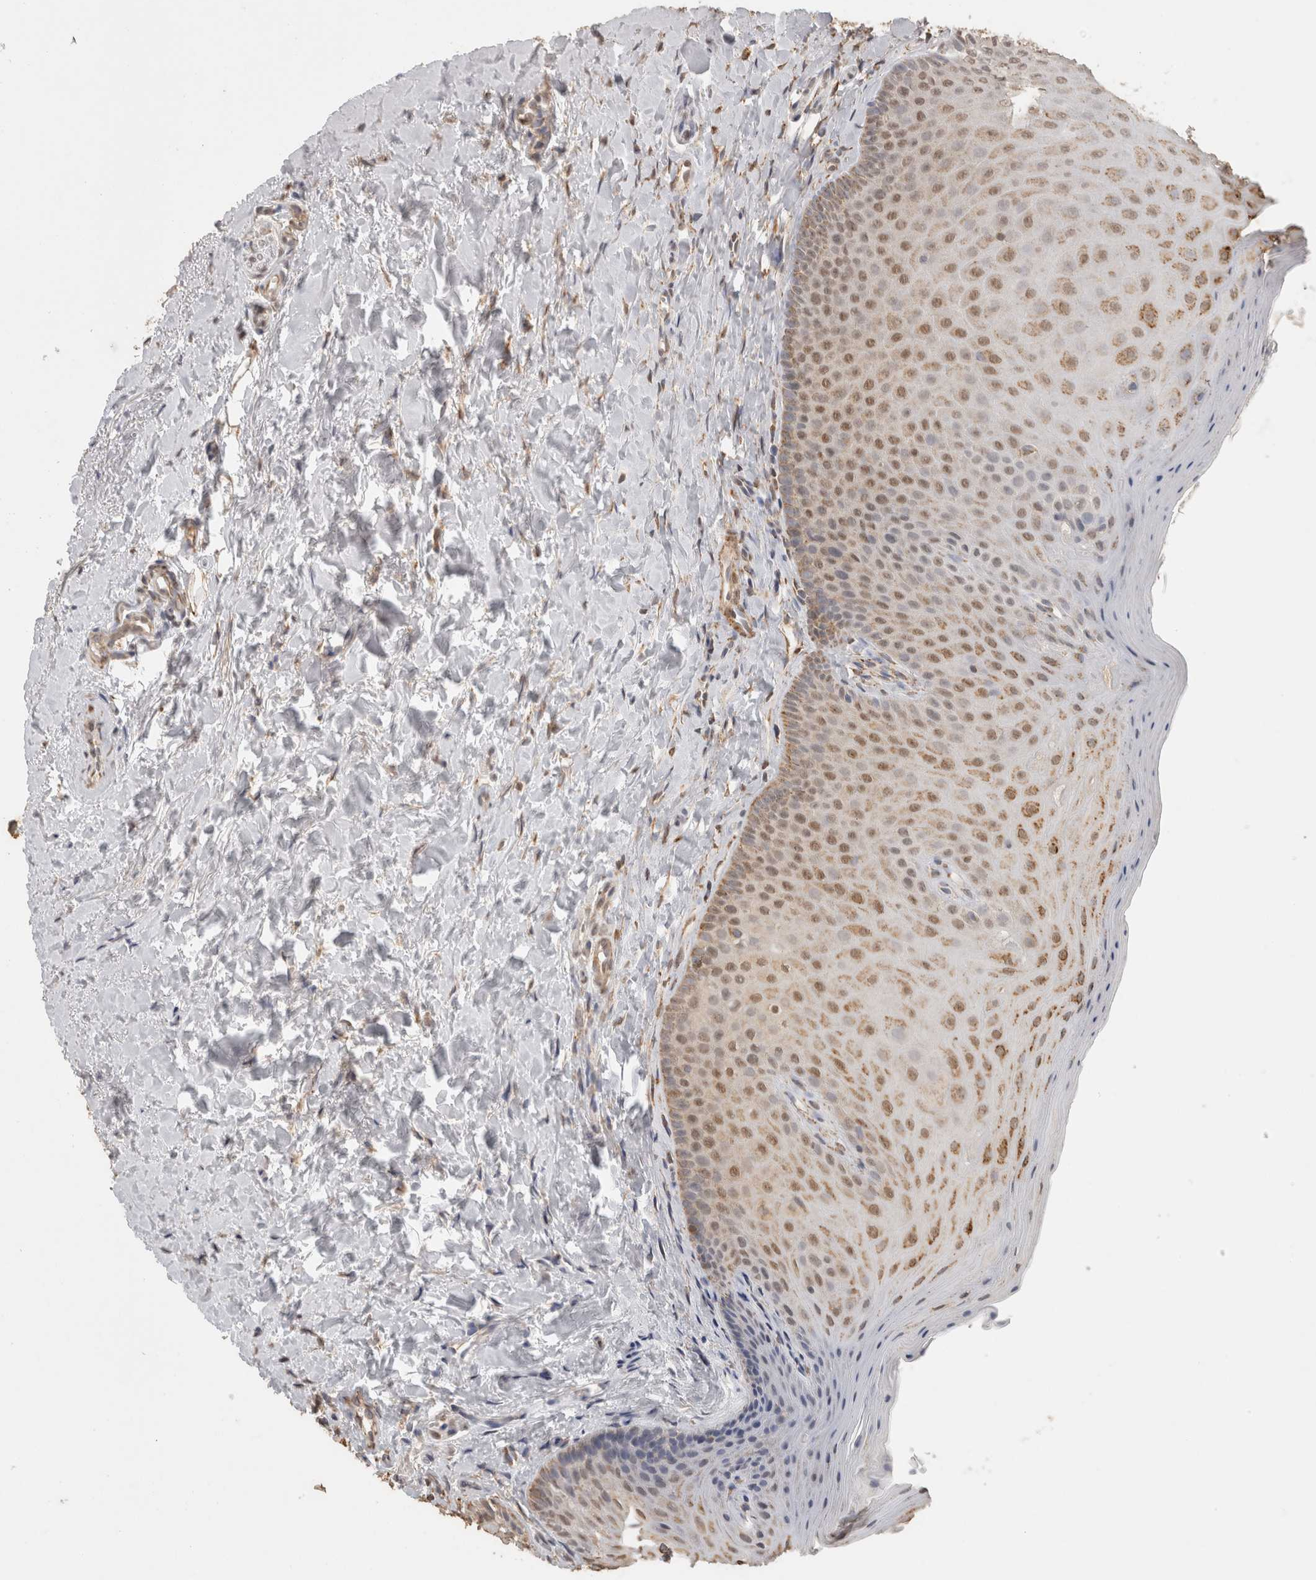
{"staining": {"intensity": "moderate", "quantity": ">75%", "location": "cytoplasmic/membranous,nuclear"}, "tissue": "oral mucosa", "cell_type": "Squamous epithelial cells", "image_type": "normal", "snomed": [{"axis": "morphology", "description": "Normal tissue, NOS"}, {"axis": "topography", "description": "Oral tissue"}], "caption": "Protein staining of benign oral mucosa displays moderate cytoplasmic/membranous,nuclear staining in about >75% of squamous epithelial cells.", "gene": "BNIP3L", "patient": {"sex": "female", "age": 31}}